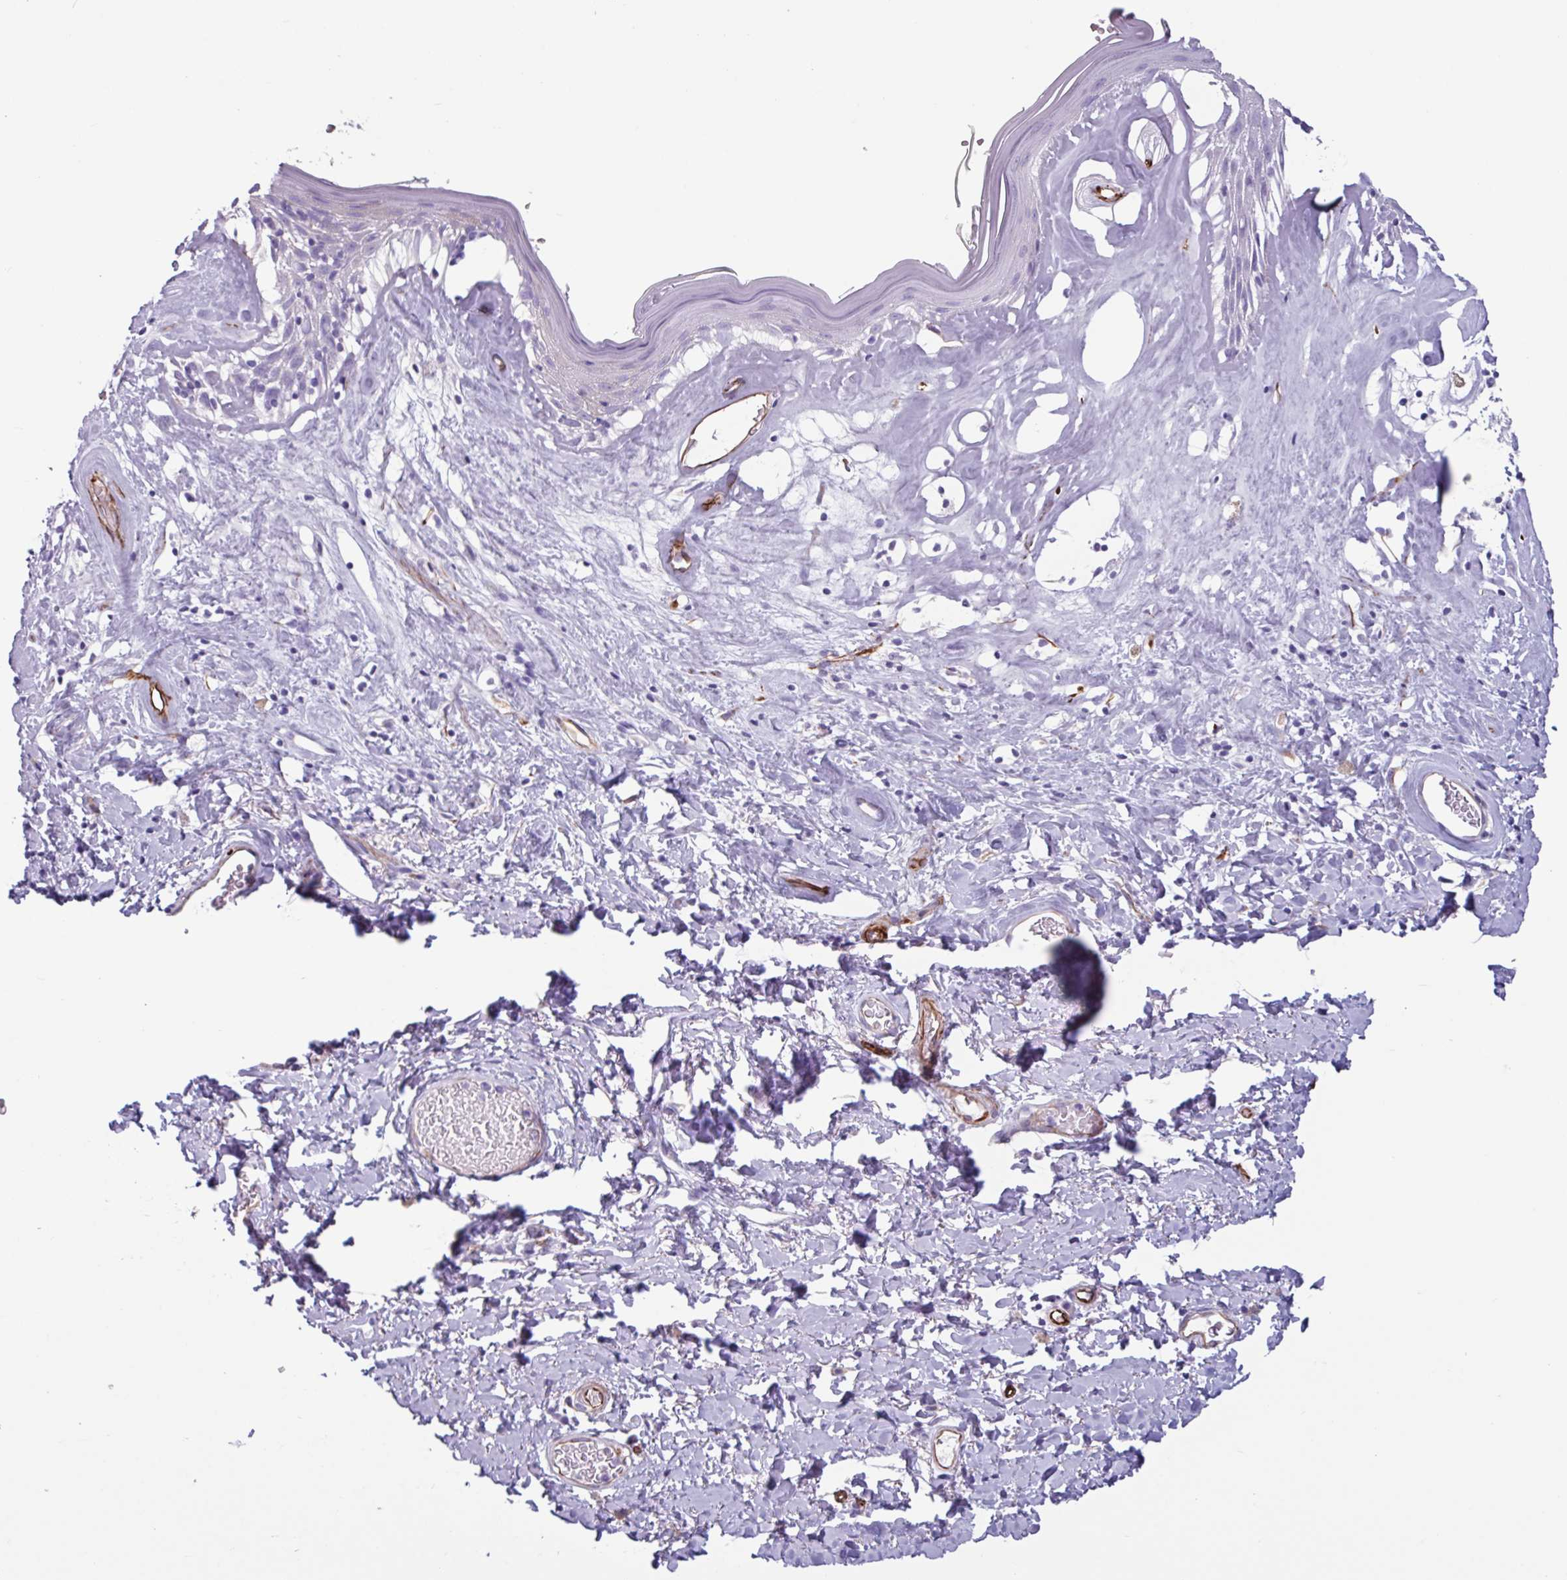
{"staining": {"intensity": "negative", "quantity": "none", "location": "none"}, "tissue": "skin", "cell_type": "Epidermal cells", "image_type": "normal", "snomed": [{"axis": "morphology", "description": "Normal tissue, NOS"}, {"axis": "morphology", "description": "Inflammation, NOS"}, {"axis": "topography", "description": "Vulva"}], "caption": "There is no significant positivity in epidermal cells of skin. Brightfield microscopy of IHC stained with DAB (brown) and hematoxylin (blue), captured at high magnification.", "gene": "BTD", "patient": {"sex": "female", "age": 86}}